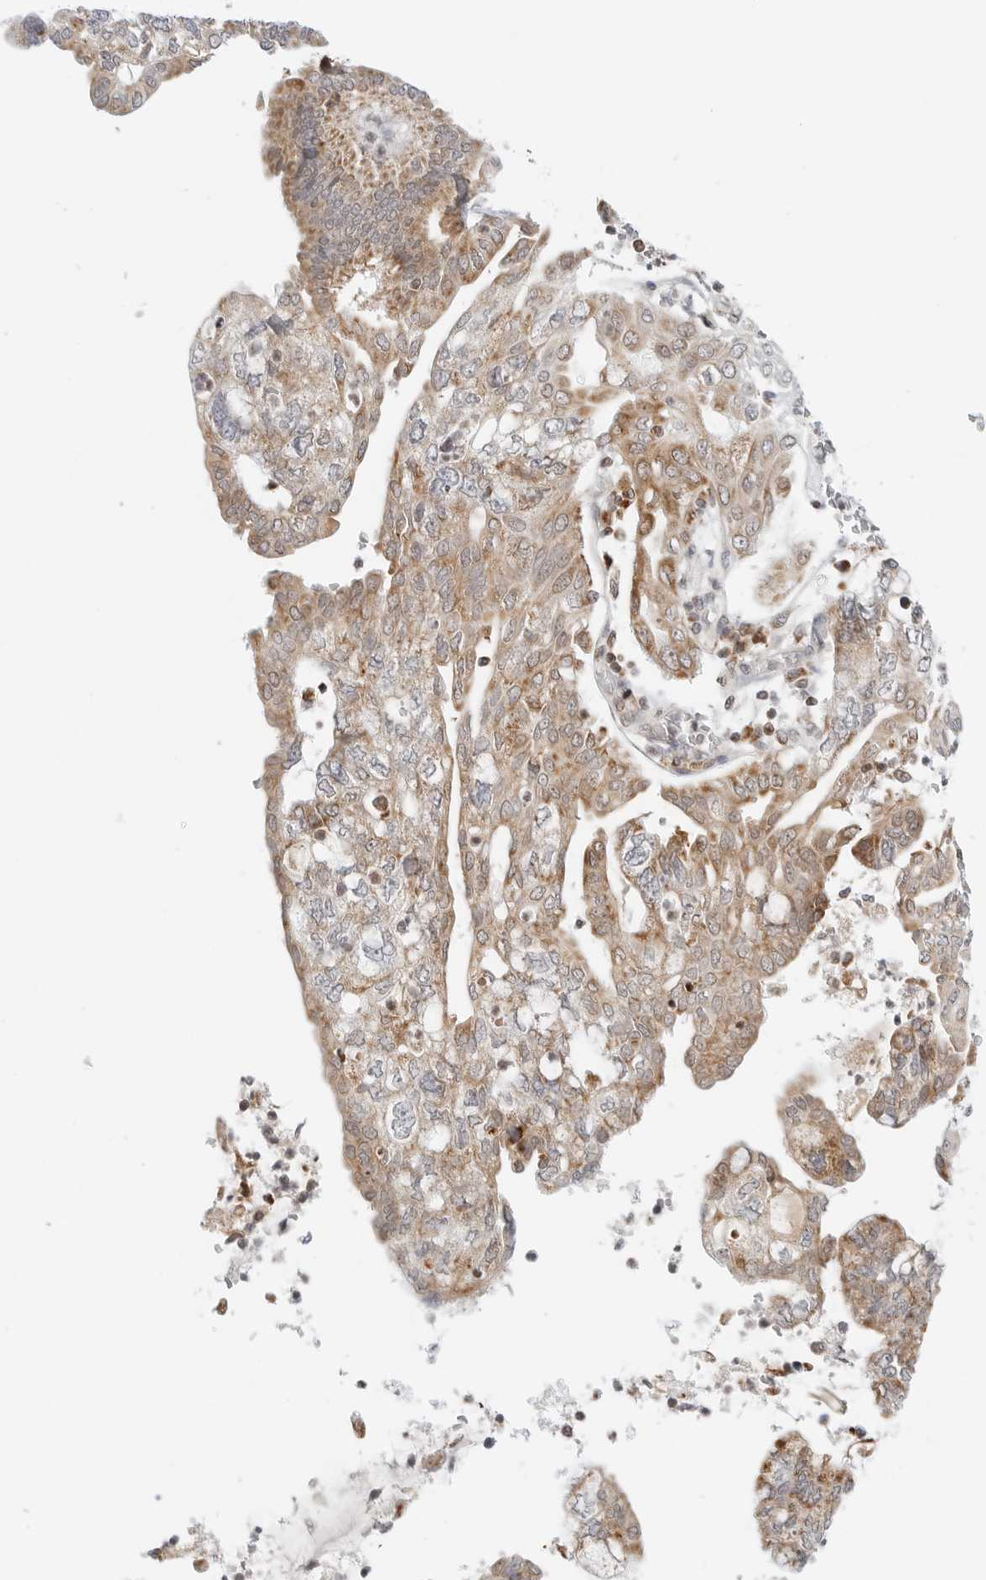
{"staining": {"intensity": "moderate", "quantity": ">75%", "location": "cytoplasmic/membranous"}, "tissue": "pancreatic cancer", "cell_type": "Tumor cells", "image_type": "cancer", "snomed": [{"axis": "morphology", "description": "Adenocarcinoma, NOS"}, {"axis": "topography", "description": "Pancreas"}], "caption": "Moderate cytoplasmic/membranous positivity for a protein is seen in approximately >75% of tumor cells of pancreatic cancer (adenocarcinoma) using immunohistochemistry (IHC).", "gene": "DYRK4", "patient": {"sex": "female", "age": 73}}